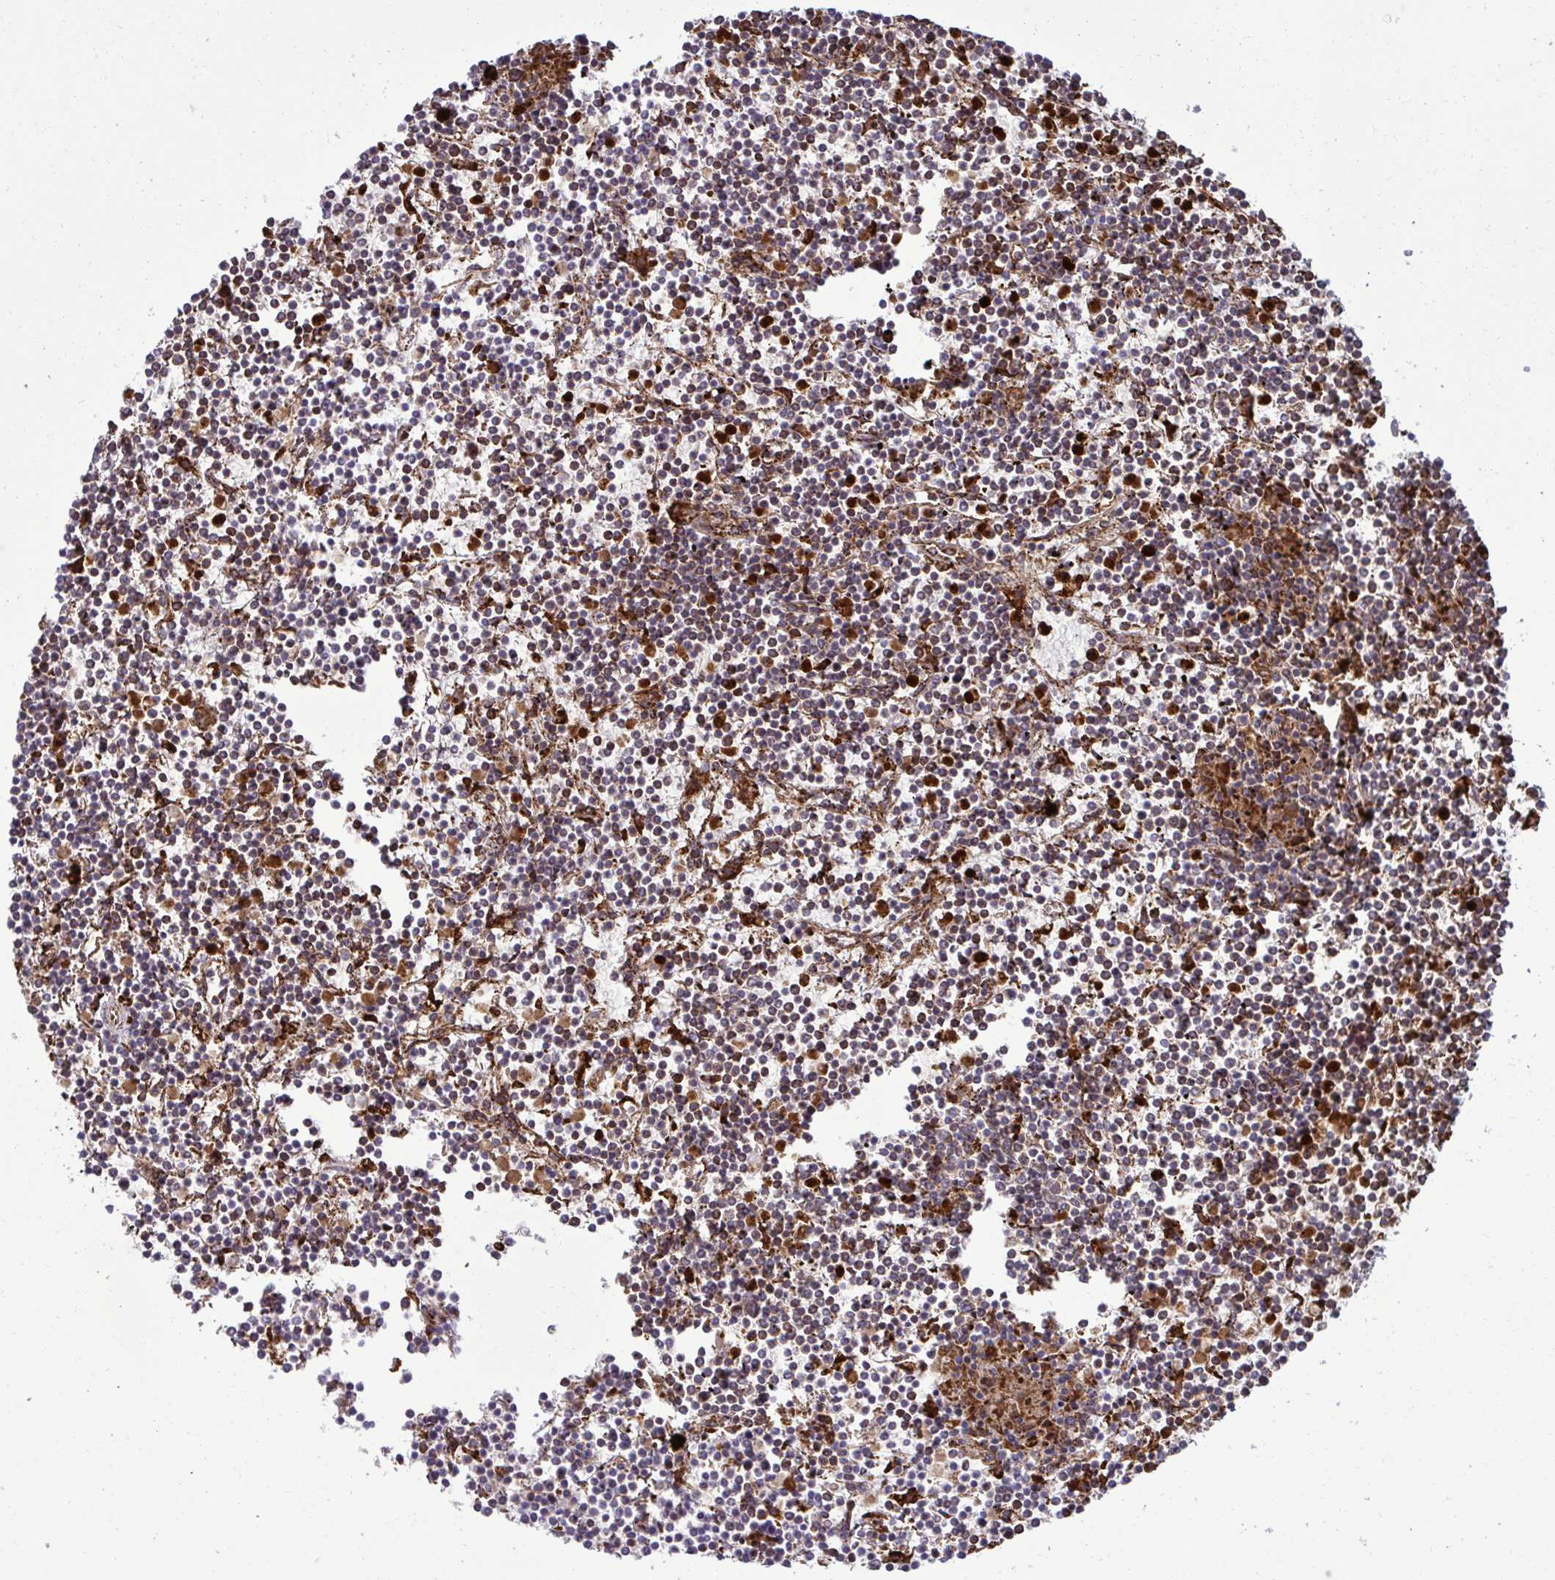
{"staining": {"intensity": "moderate", "quantity": "25%-75%", "location": "cytoplasmic/membranous"}, "tissue": "lymphoma", "cell_type": "Tumor cells", "image_type": "cancer", "snomed": [{"axis": "morphology", "description": "Malignant lymphoma, non-Hodgkin's type, Low grade"}, {"axis": "topography", "description": "Spleen"}], "caption": "This is a micrograph of immunohistochemistry (IHC) staining of lymphoma, which shows moderate positivity in the cytoplasmic/membranous of tumor cells.", "gene": "LIMS1", "patient": {"sex": "female", "age": 19}}